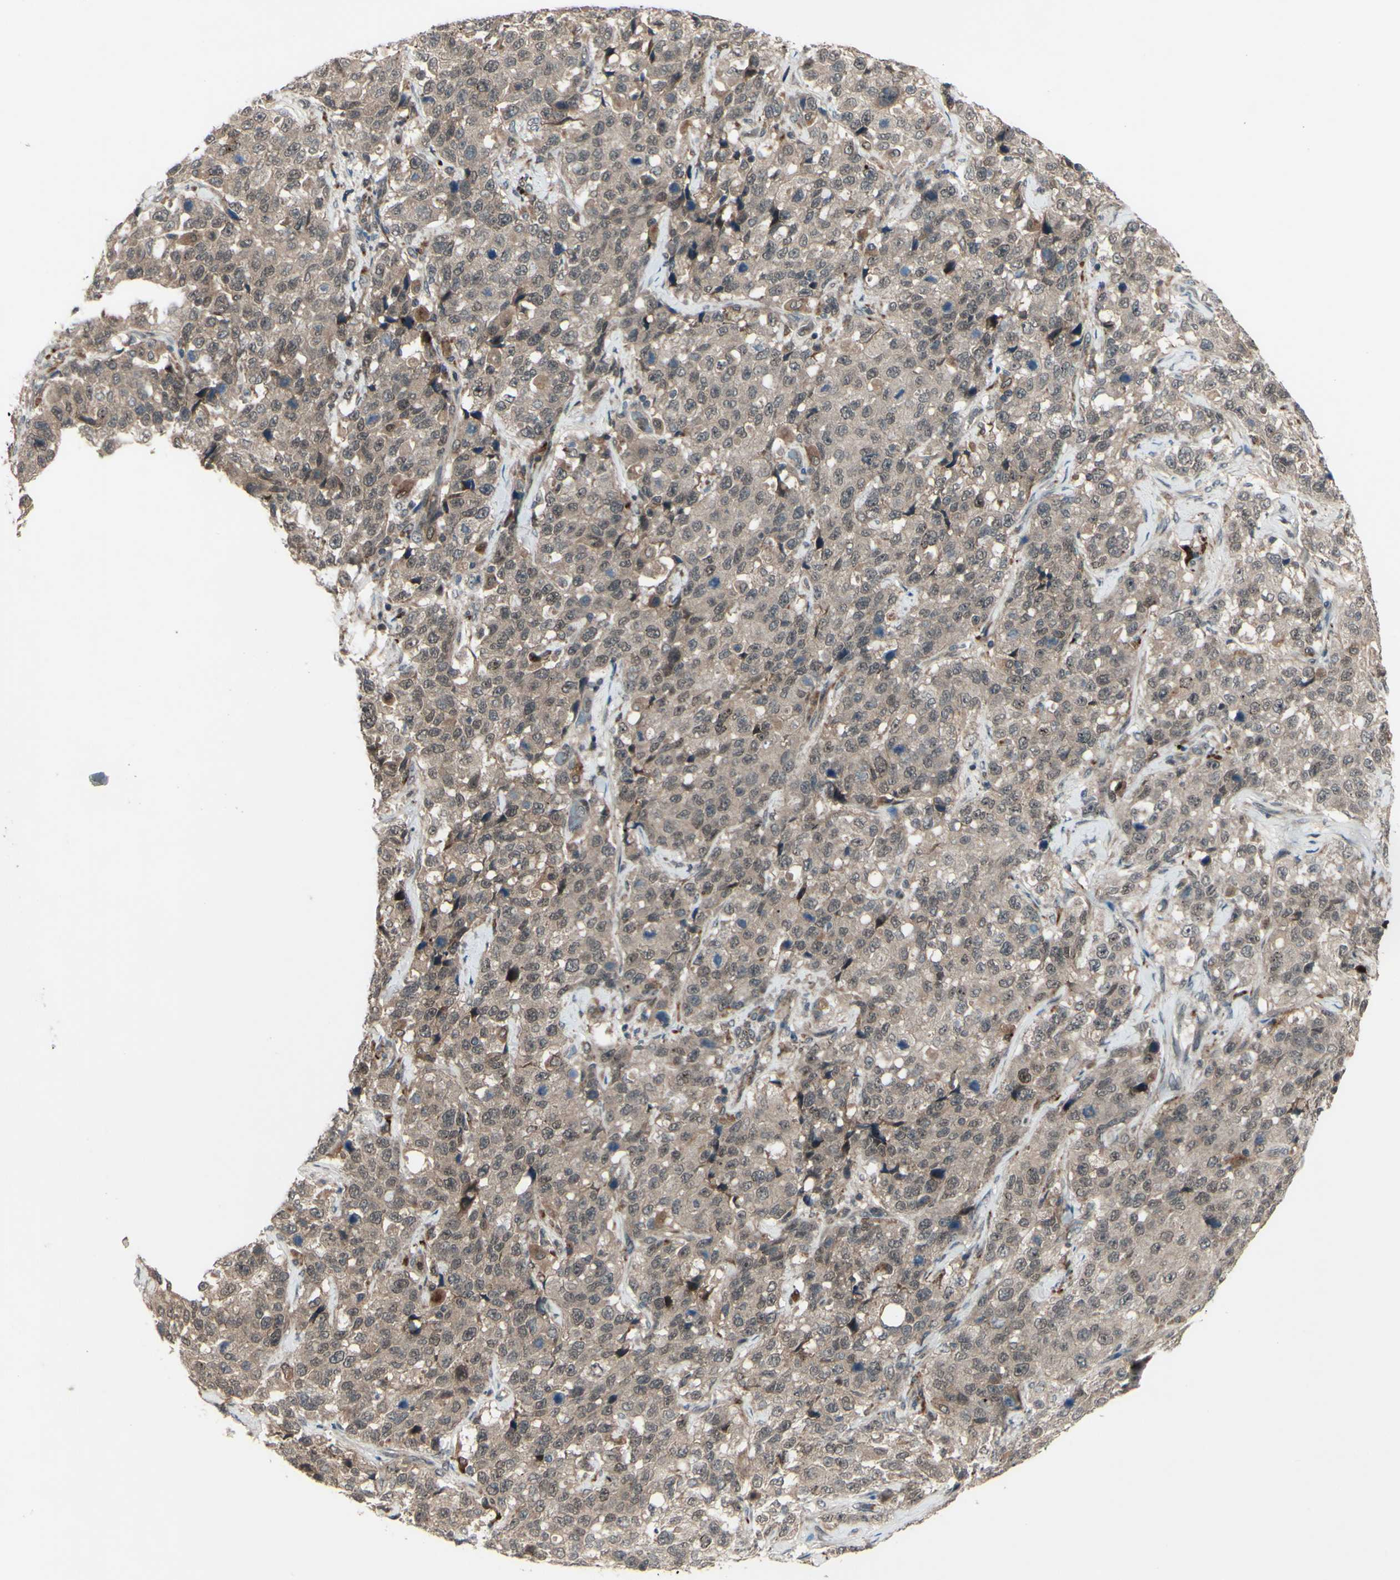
{"staining": {"intensity": "weak", "quantity": ">75%", "location": "cytoplasmic/membranous"}, "tissue": "stomach cancer", "cell_type": "Tumor cells", "image_type": "cancer", "snomed": [{"axis": "morphology", "description": "Normal tissue, NOS"}, {"axis": "morphology", "description": "Adenocarcinoma, NOS"}, {"axis": "topography", "description": "Stomach"}], "caption": "Protein expression analysis of stomach adenocarcinoma exhibits weak cytoplasmic/membranous positivity in about >75% of tumor cells. The staining is performed using DAB brown chromogen to label protein expression. The nuclei are counter-stained blue using hematoxylin.", "gene": "MLF2", "patient": {"sex": "male", "age": 48}}